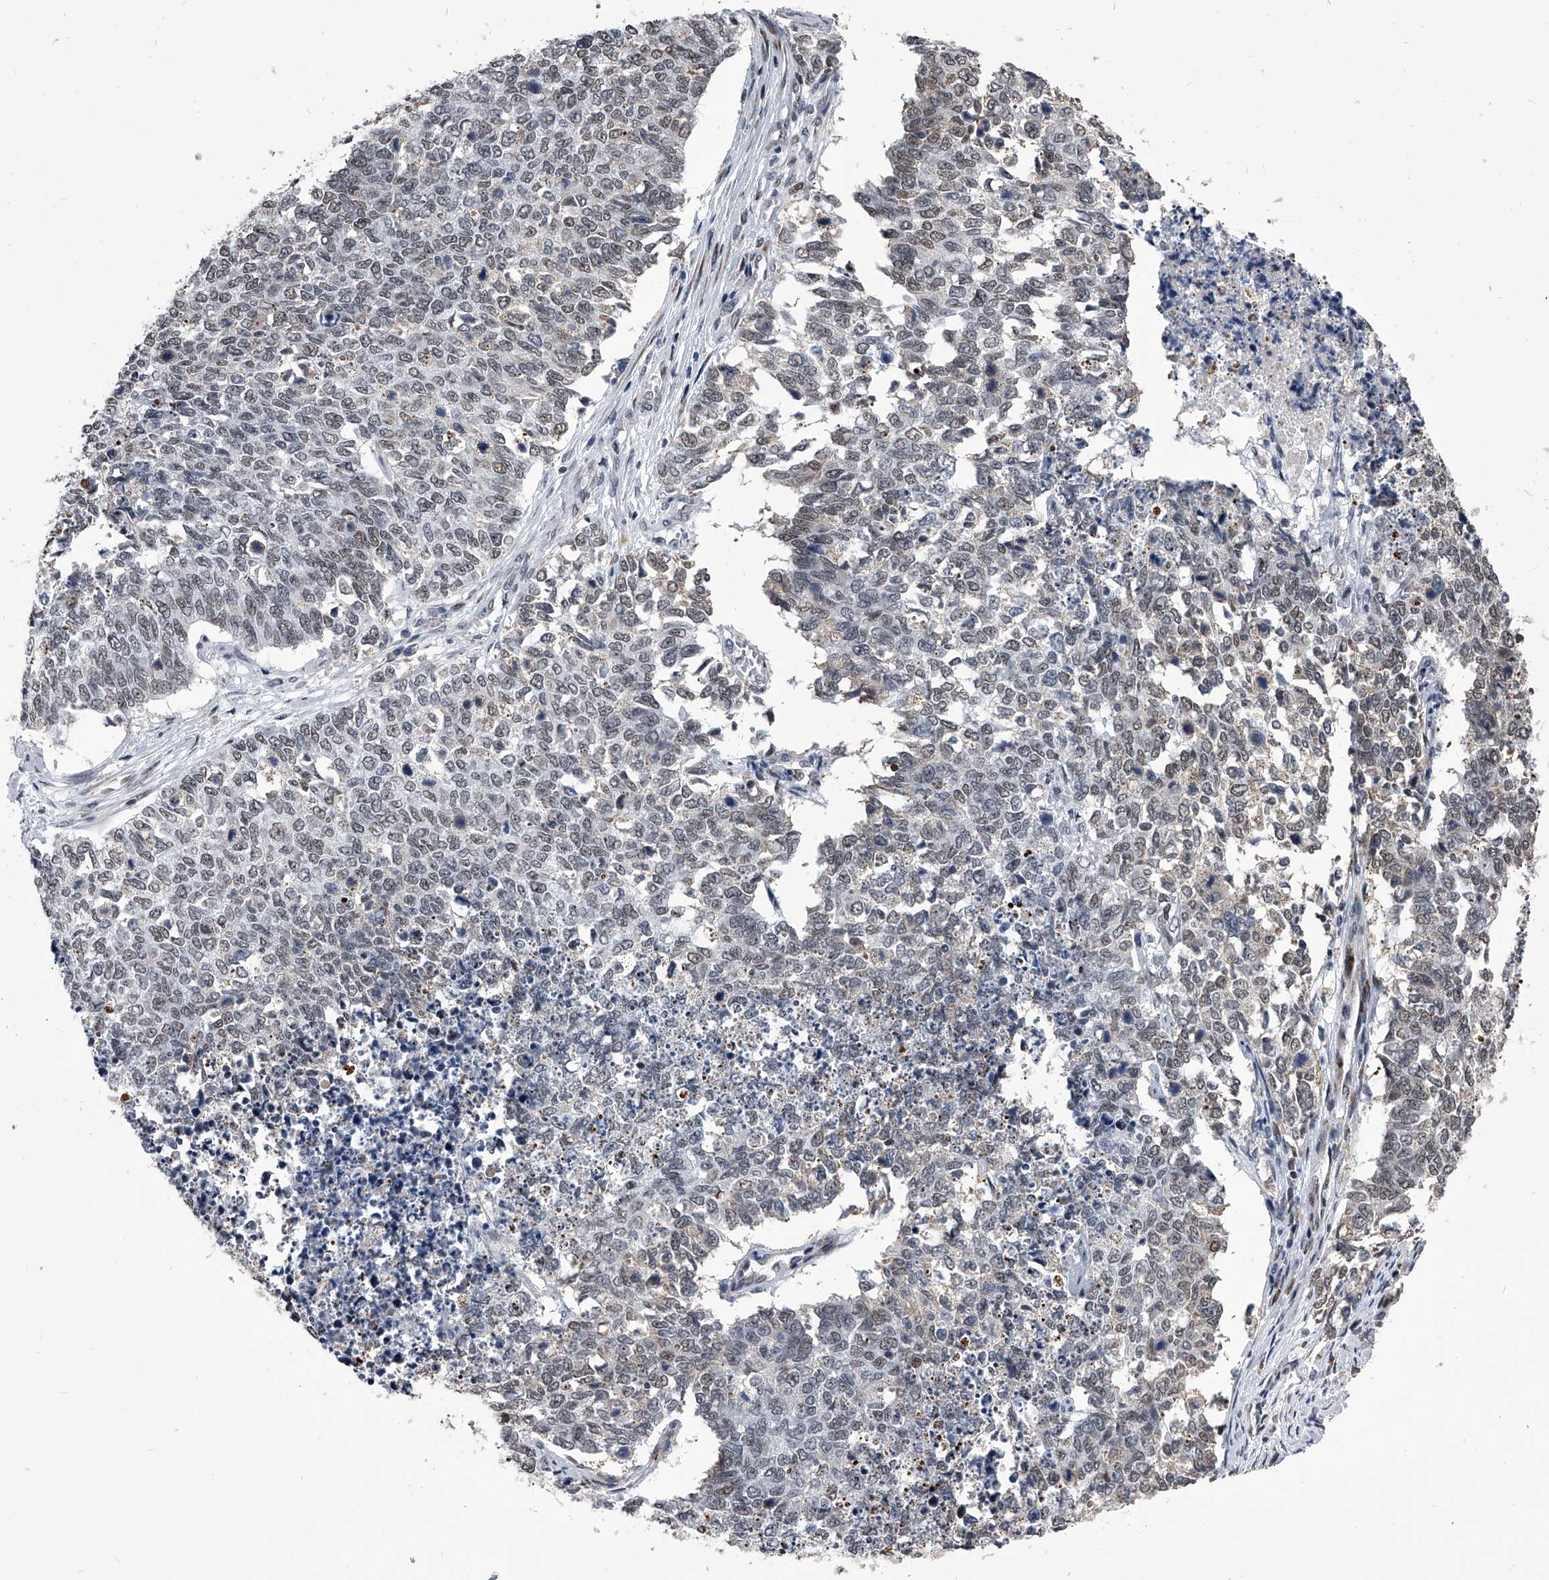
{"staining": {"intensity": "weak", "quantity": "25%-75%", "location": "nuclear"}, "tissue": "cervical cancer", "cell_type": "Tumor cells", "image_type": "cancer", "snomed": [{"axis": "morphology", "description": "Squamous cell carcinoma, NOS"}, {"axis": "topography", "description": "Cervix"}], "caption": "Immunohistochemical staining of human cervical squamous cell carcinoma shows low levels of weak nuclear expression in approximately 25%-75% of tumor cells.", "gene": "CMTR1", "patient": {"sex": "female", "age": 63}}